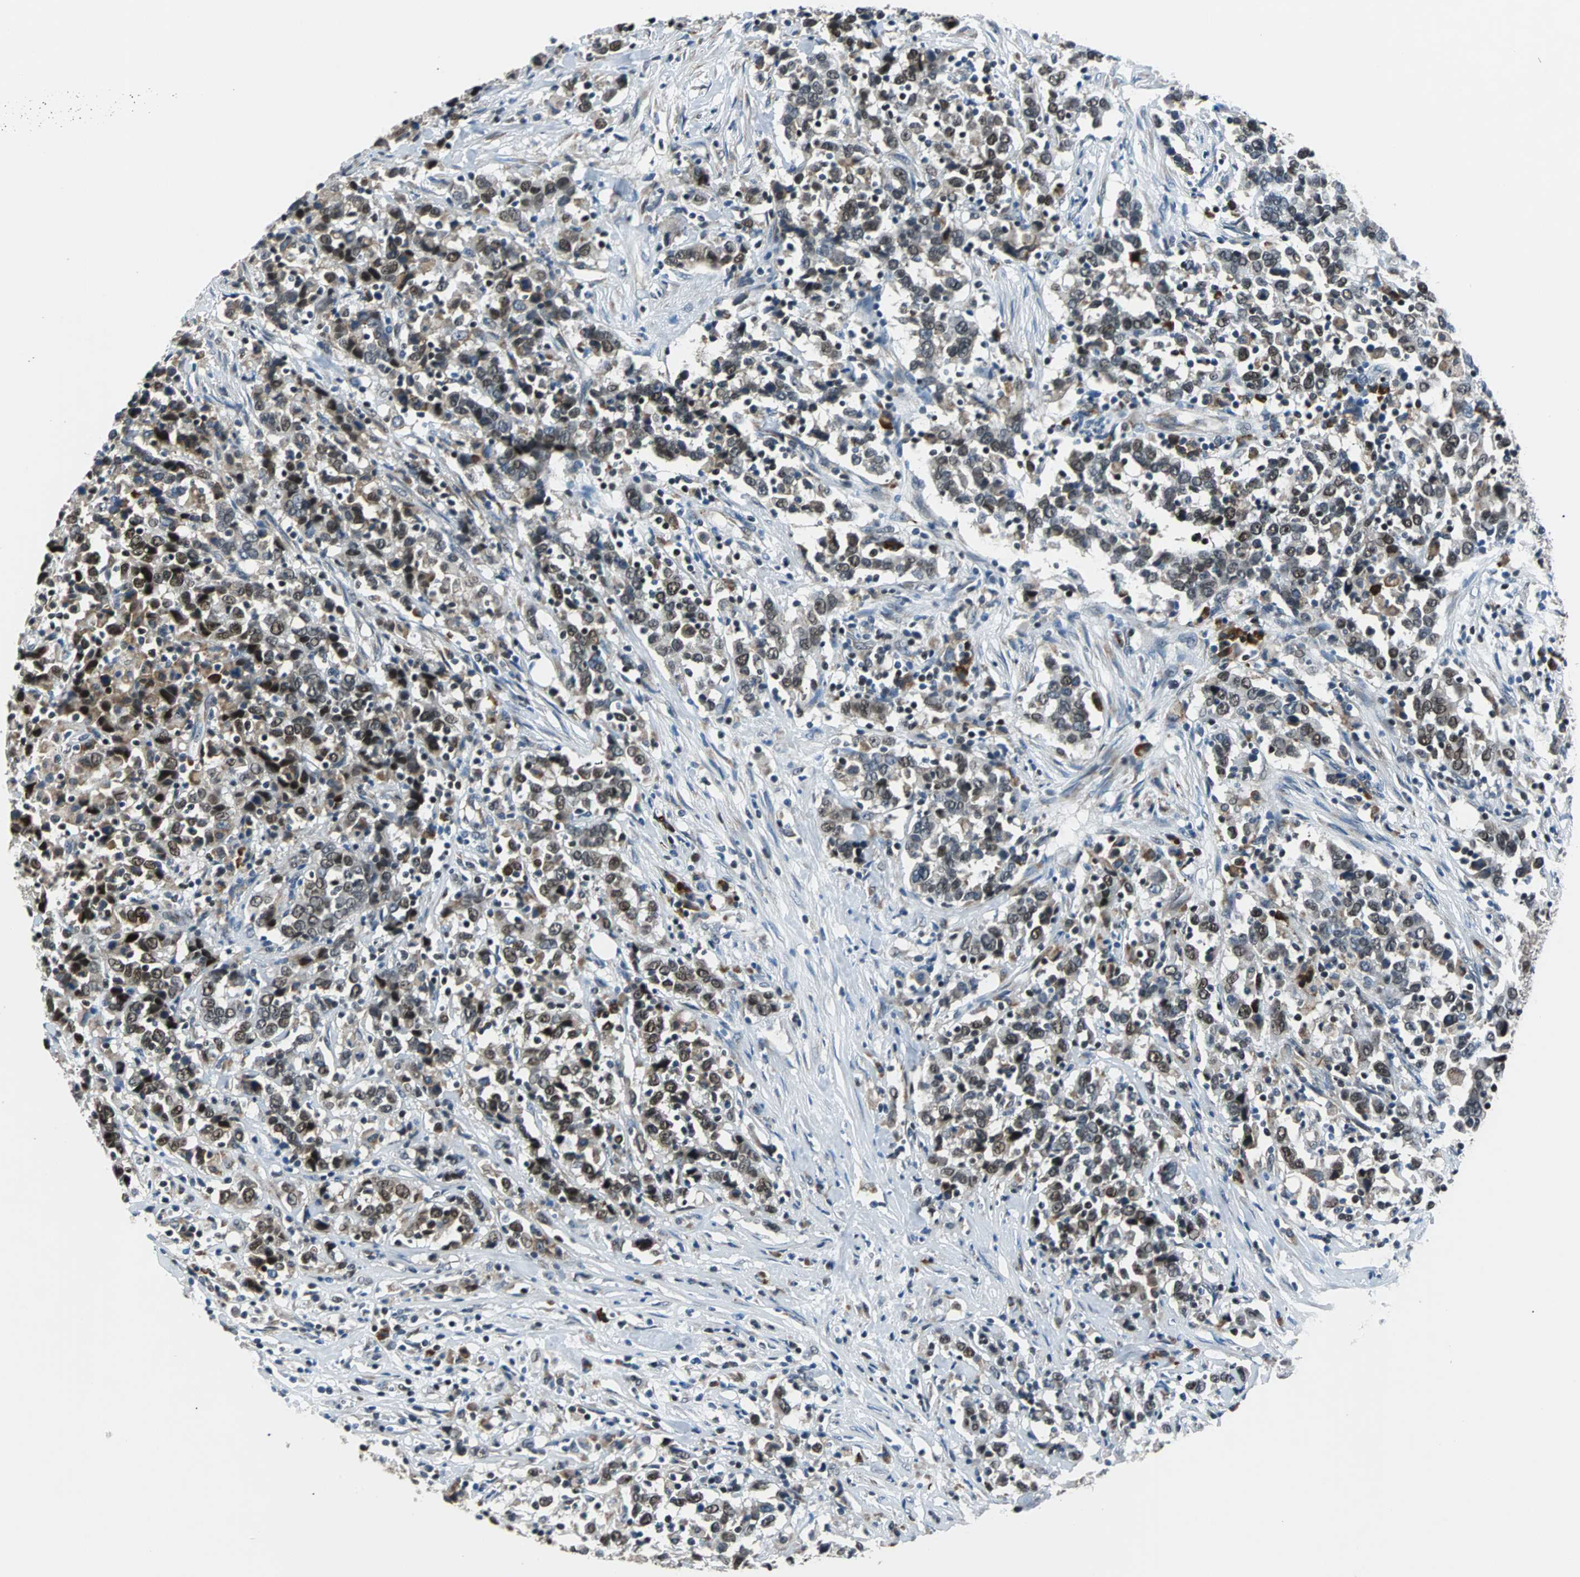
{"staining": {"intensity": "strong", "quantity": ">75%", "location": "nuclear"}, "tissue": "urothelial cancer", "cell_type": "Tumor cells", "image_type": "cancer", "snomed": [{"axis": "morphology", "description": "Urothelial carcinoma, High grade"}, {"axis": "topography", "description": "Urinary bladder"}], "caption": "Protein expression analysis of human urothelial cancer reveals strong nuclear positivity in approximately >75% of tumor cells.", "gene": "USP28", "patient": {"sex": "male", "age": 61}}